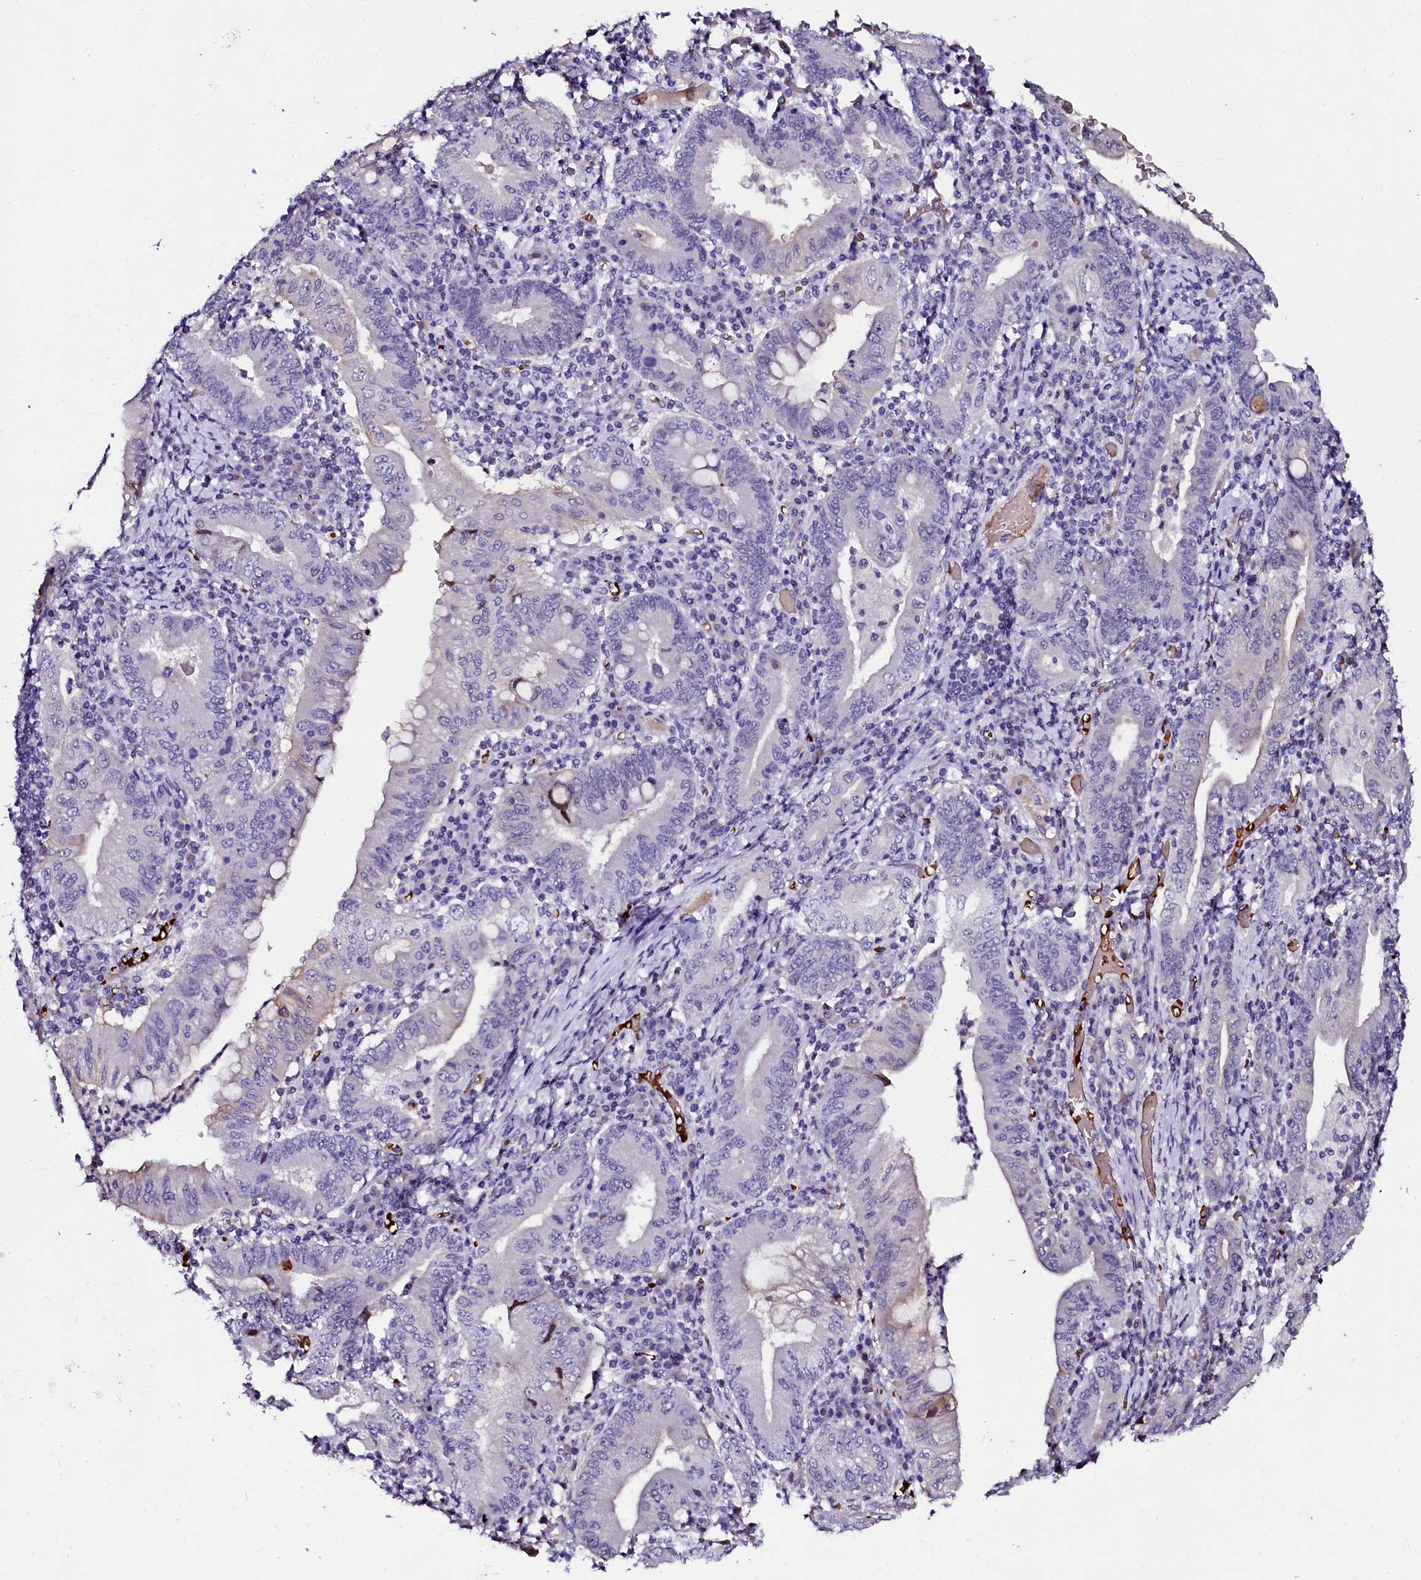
{"staining": {"intensity": "negative", "quantity": "none", "location": "none"}, "tissue": "stomach cancer", "cell_type": "Tumor cells", "image_type": "cancer", "snomed": [{"axis": "morphology", "description": "Normal tissue, NOS"}, {"axis": "morphology", "description": "Adenocarcinoma, NOS"}, {"axis": "topography", "description": "Esophagus"}, {"axis": "topography", "description": "Stomach, upper"}, {"axis": "topography", "description": "Peripheral nerve tissue"}], "caption": "Immunohistochemistry (IHC) micrograph of adenocarcinoma (stomach) stained for a protein (brown), which displays no positivity in tumor cells. The staining was performed using DAB (3,3'-diaminobenzidine) to visualize the protein expression in brown, while the nuclei were stained in blue with hematoxylin (Magnification: 20x).", "gene": "CTDSPL2", "patient": {"sex": "male", "age": 62}}